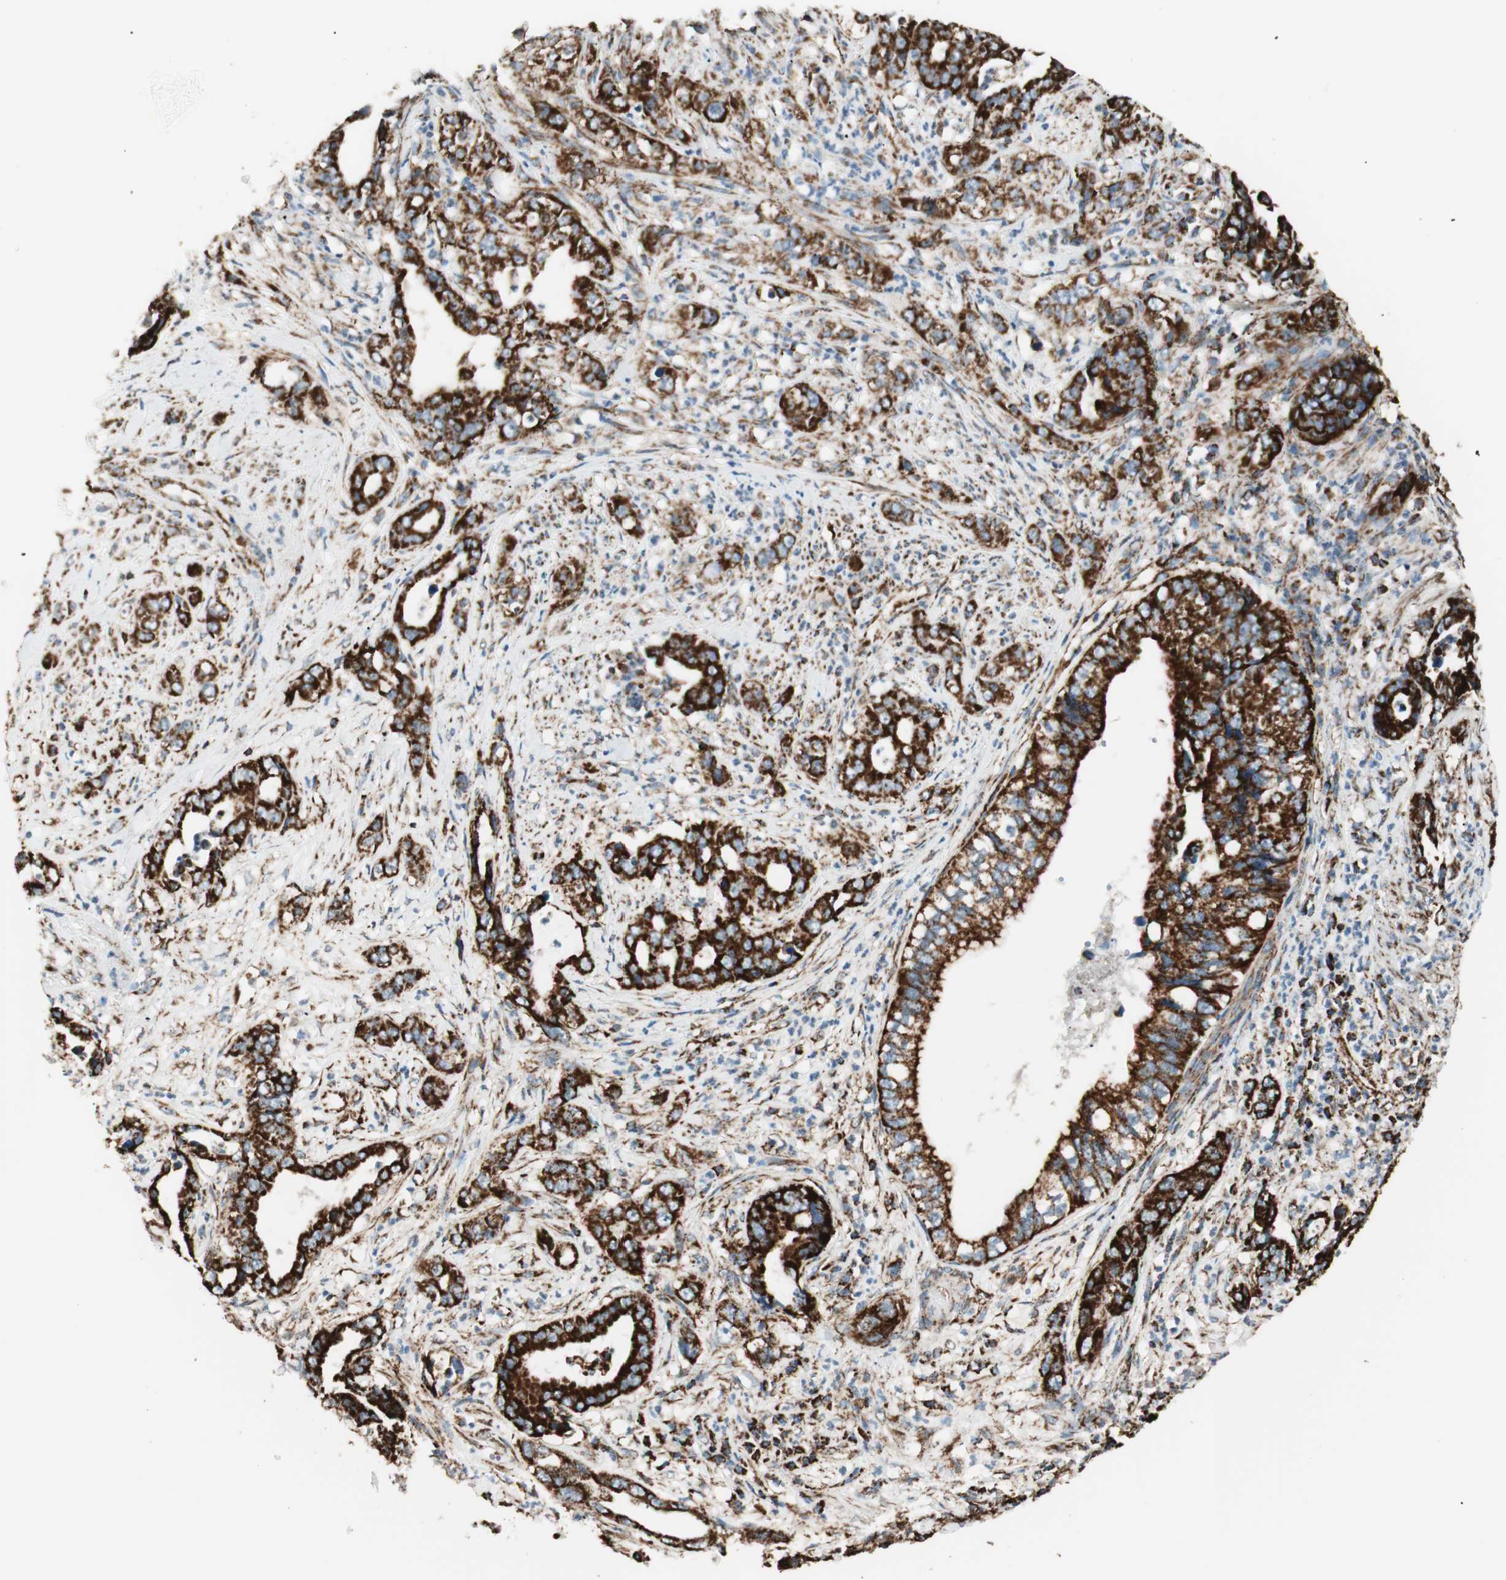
{"staining": {"intensity": "strong", "quantity": ">75%", "location": "cytoplasmic/membranous"}, "tissue": "liver cancer", "cell_type": "Tumor cells", "image_type": "cancer", "snomed": [{"axis": "morphology", "description": "Cholangiocarcinoma"}, {"axis": "topography", "description": "Liver"}], "caption": "Human liver cancer stained with a brown dye exhibits strong cytoplasmic/membranous positive positivity in approximately >75% of tumor cells.", "gene": "TOMM22", "patient": {"sex": "female", "age": 61}}